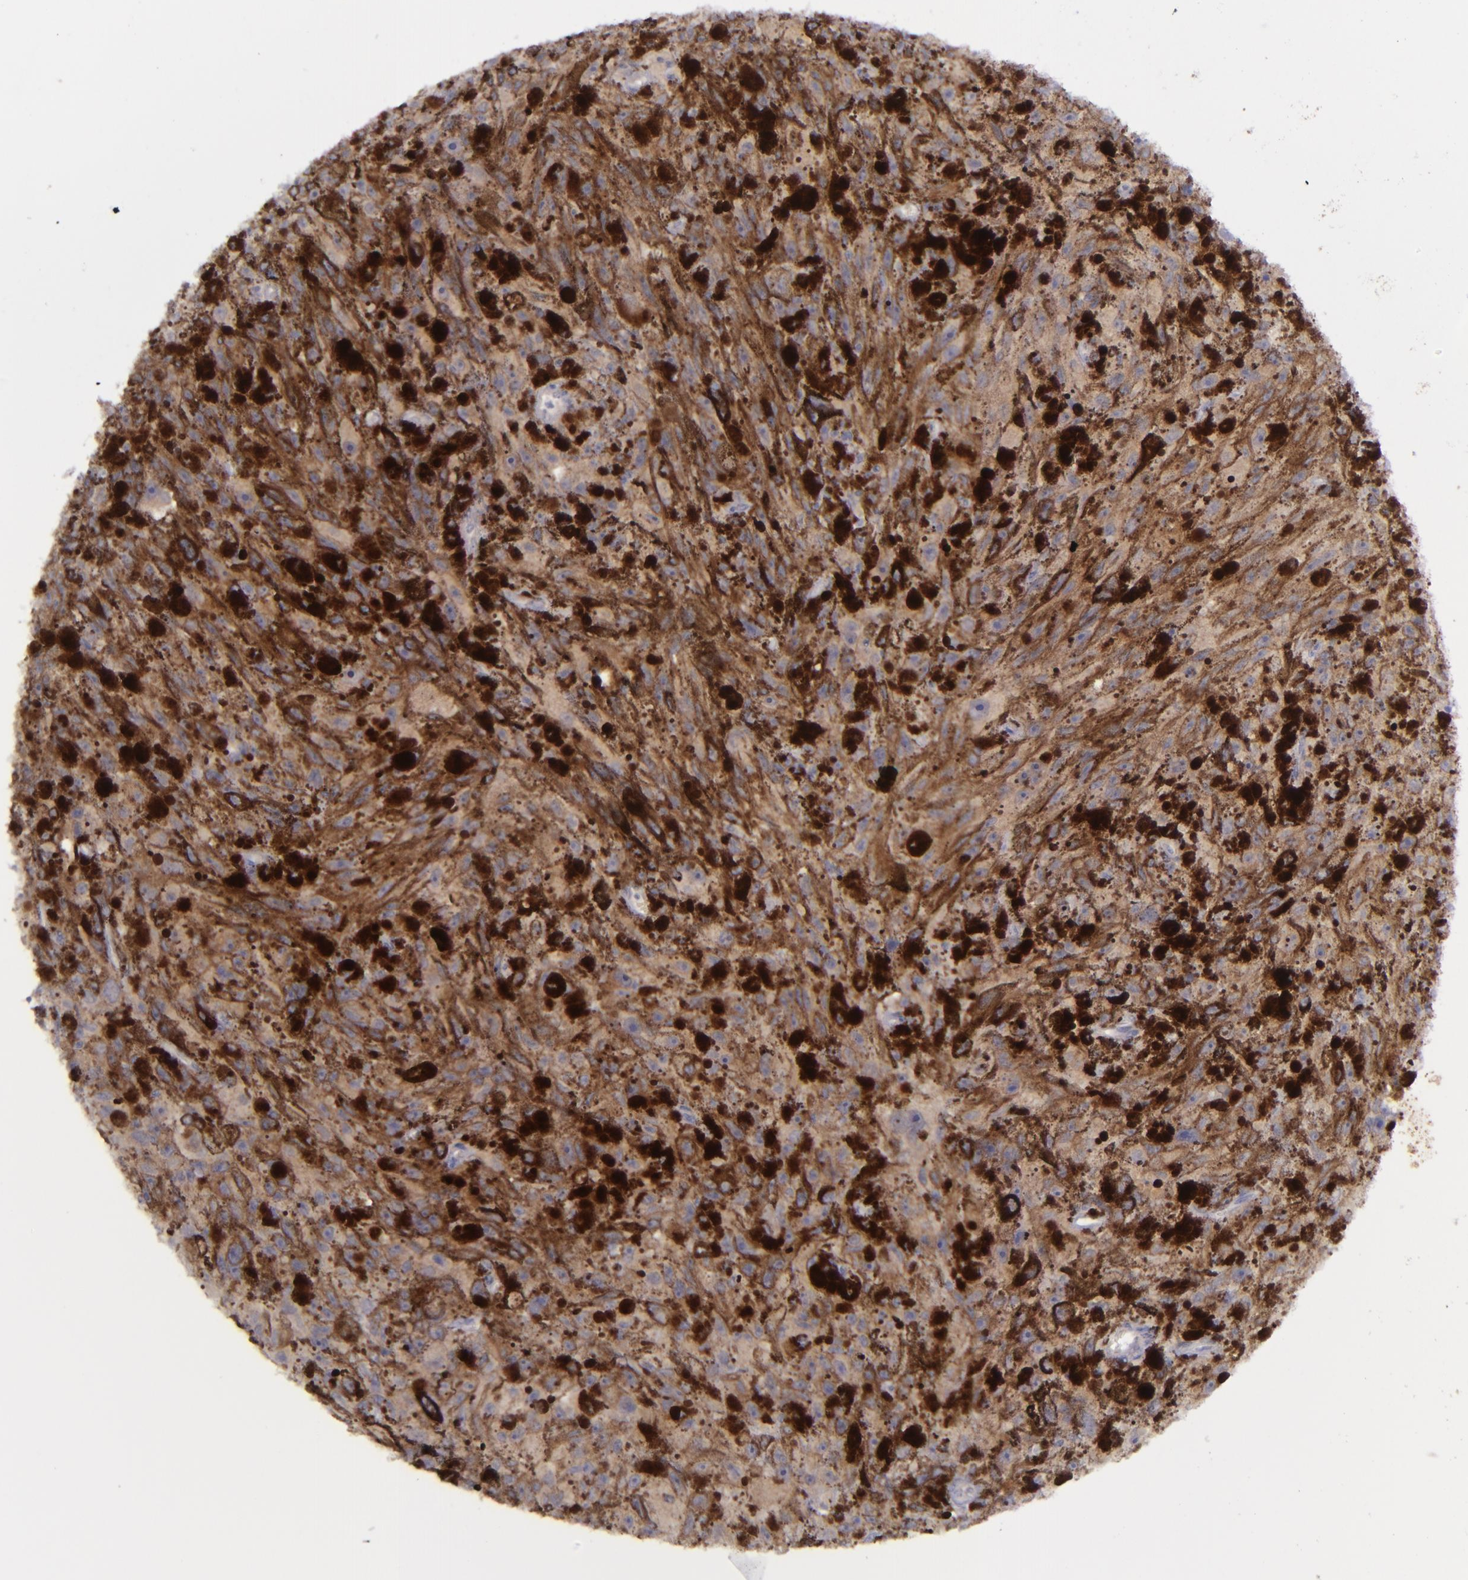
{"staining": {"intensity": "negative", "quantity": "none", "location": "none"}, "tissue": "melanoma", "cell_type": "Tumor cells", "image_type": "cancer", "snomed": [{"axis": "morphology", "description": "Malignant melanoma, NOS"}, {"axis": "topography", "description": "Skin"}], "caption": "DAB (3,3'-diaminobenzidine) immunohistochemical staining of human malignant melanoma exhibits no significant positivity in tumor cells.", "gene": "EVPL", "patient": {"sex": "female", "age": 104}}